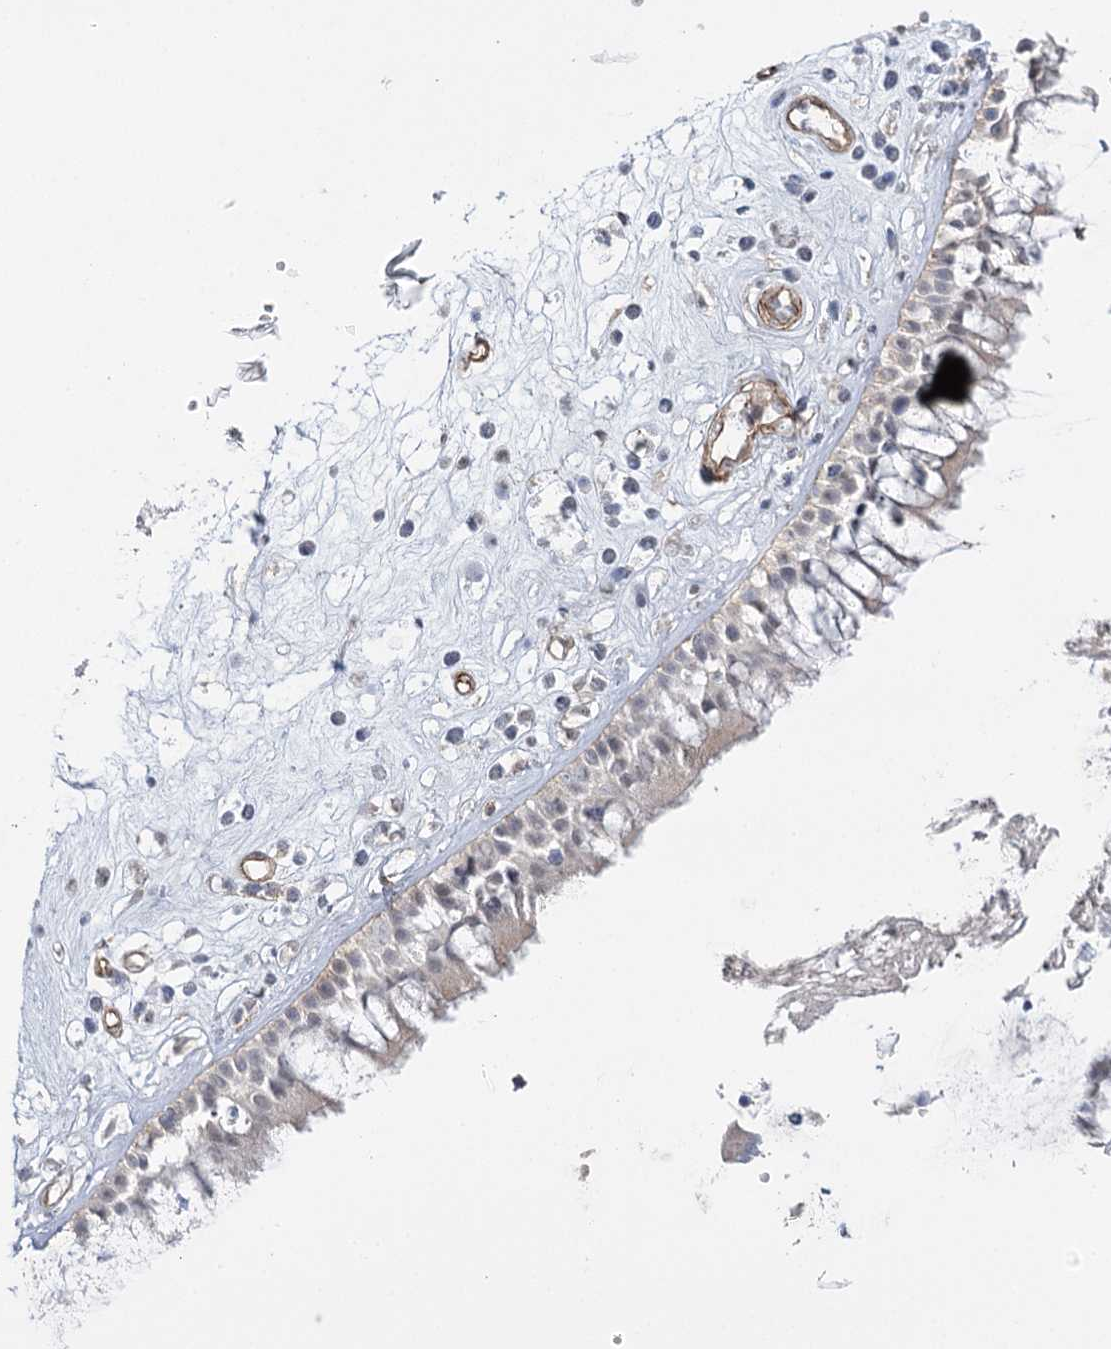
{"staining": {"intensity": "weak", "quantity": "<25%", "location": "cytoplasmic/membranous,nuclear"}, "tissue": "nasopharynx", "cell_type": "Respiratory epithelial cells", "image_type": "normal", "snomed": [{"axis": "morphology", "description": "Normal tissue, NOS"}, {"axis": "morphology", "description": "Inflammation, NOS"}, {"axis": "topography", "description": "Nasopharynx"}], "caption": "The photomicrograph reveals no significant staining in respiratory epithelial cells of nasopharynx. The staining was performed using DAB to visualize the protein expression in brown, while the nuclei were stained in blue with hematoxylin (Magnification: 20x).", "gene": "AMTN", "patient": {"sex": "male", "age": 29}}